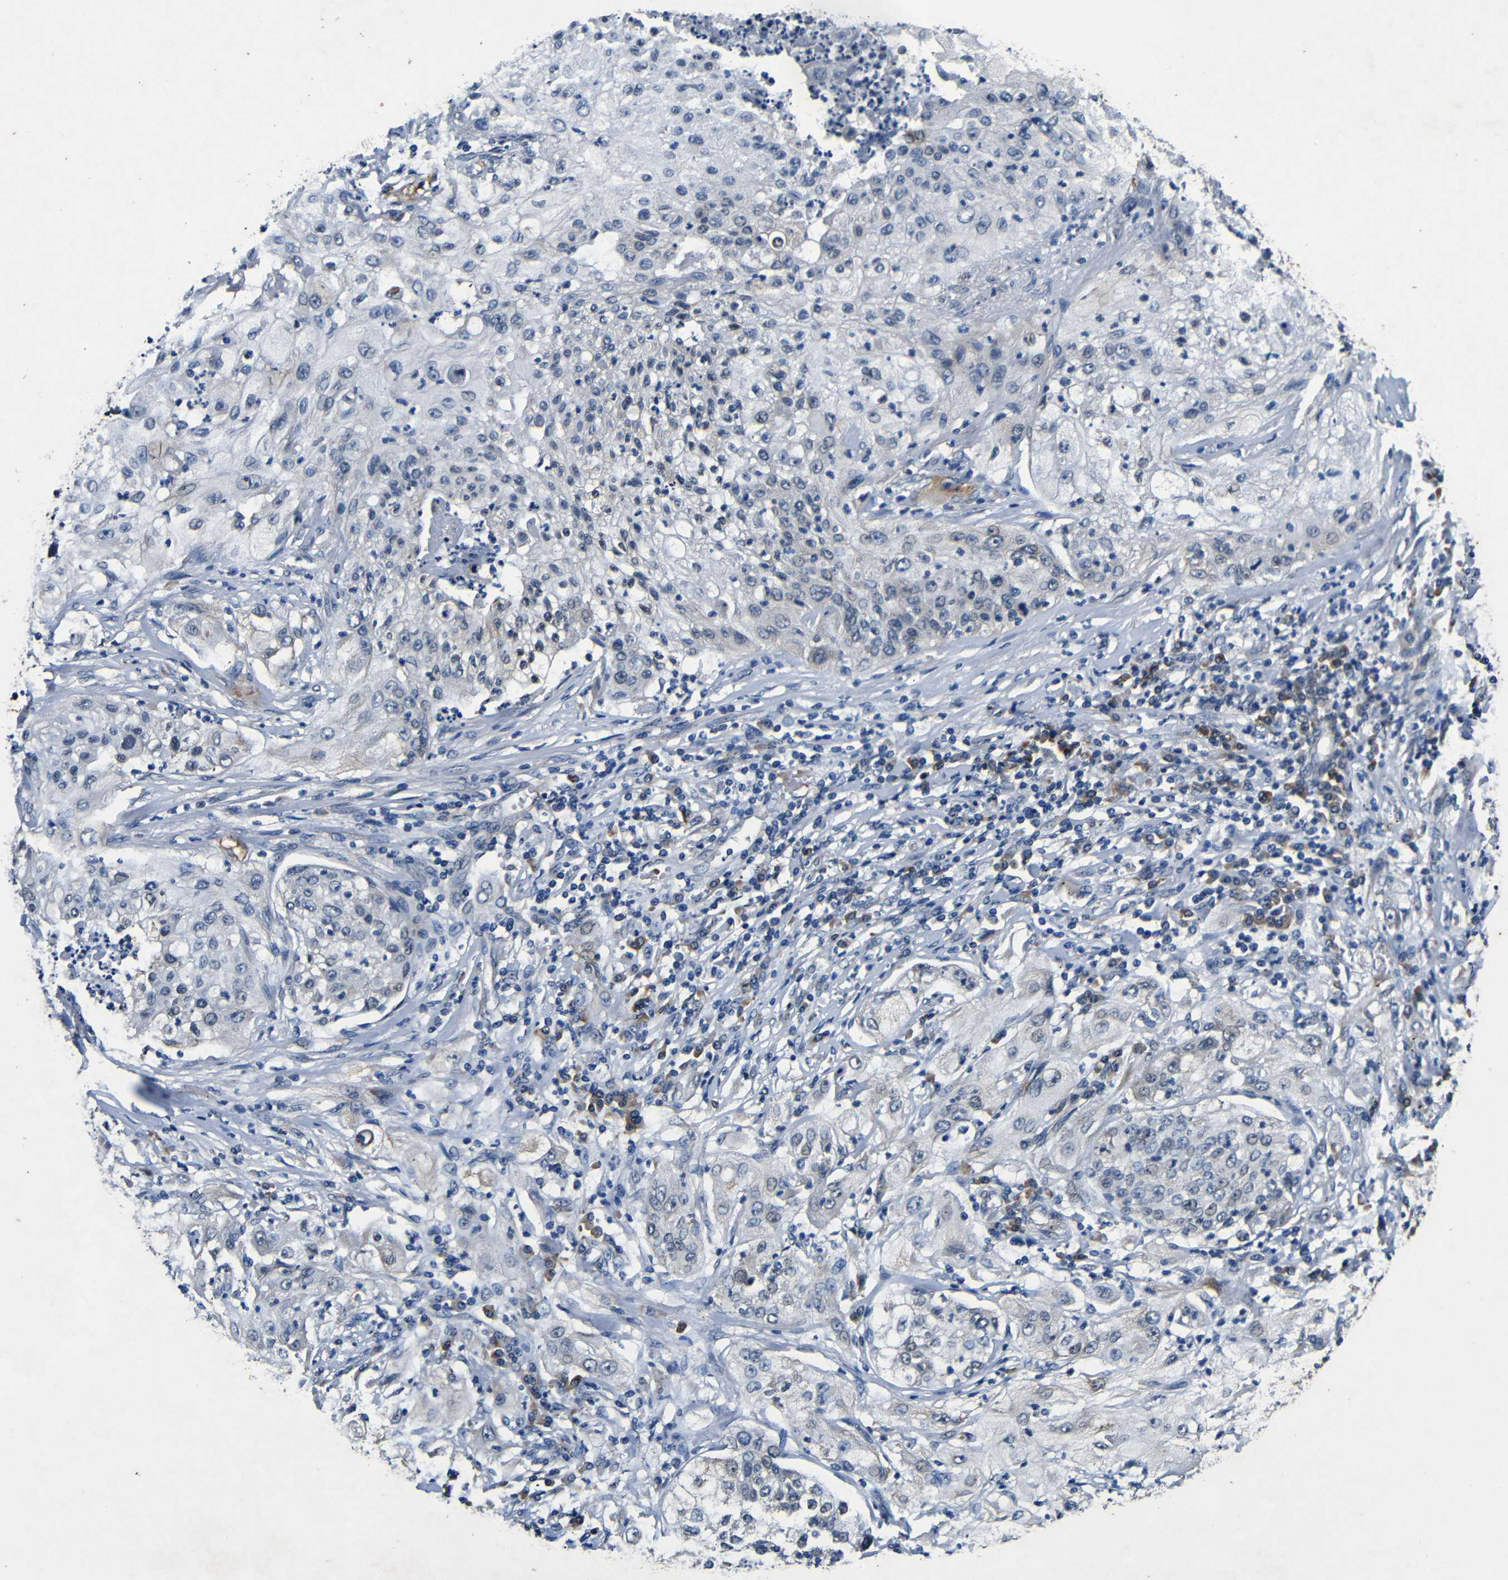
{"staining": {"intensity": "weak", "quantity": "<25%", "location": "cytoplasmic/membranous,nuclear"}, "tissue": "lung cancer", "cell_type": "Tumor cells", "image_type": "cancer", "snomed": [{"axis": "morphology", "description": "Inflammation, NOS"}, {"axis": "morphology", "description": "Squamous cell carcinoma, NOS"}, {"axis": "topography", "description": "Lymph node"}, {"axis": "topography", "description": "Soft tissue"}, {"axis": "topography", "description": "Lung"}], "caption": "Immunohistochemistry (IHC) of lung cancer (squamous cell carcinoma) displays no expression in tumor cells.", "gene": "FOXD4", "patient": {"sex": "male", "age": 66}}